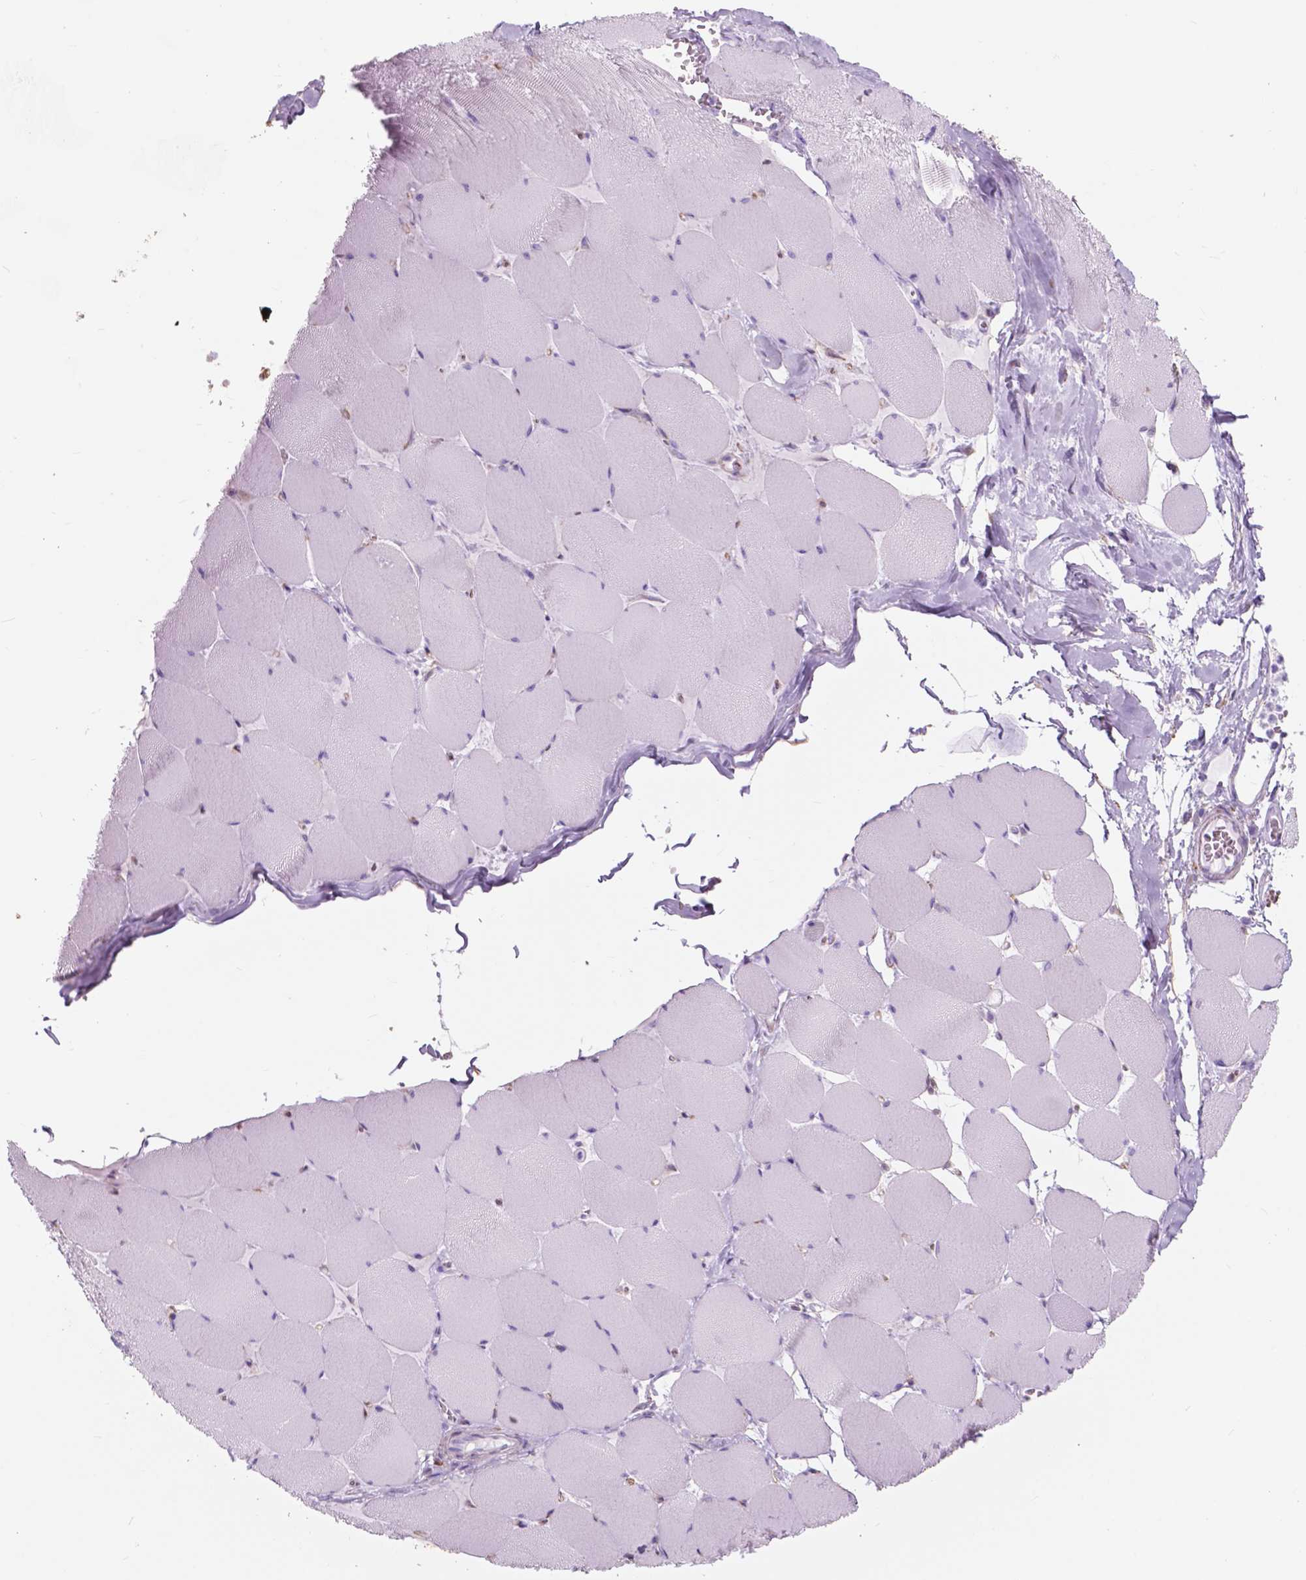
{"staining": {"intensity": "negative", "quantity": "none", "location": "none"}, "tissue": "skeletal muscle", "cell_type": "Myocytes", "image_type": "normal", "snomed": [{"axis": "morphology", "description": "Normal tissue, NOS"}, {"axis": "topography", "description": "Skeletal muscle"}], "caption": "Human skeletal muscle stained for a protein using immunohistochemistry exhibits no expression in myocytes.", "gene": "FXYD2", "patient": {"sex": "female", "age": 75}}